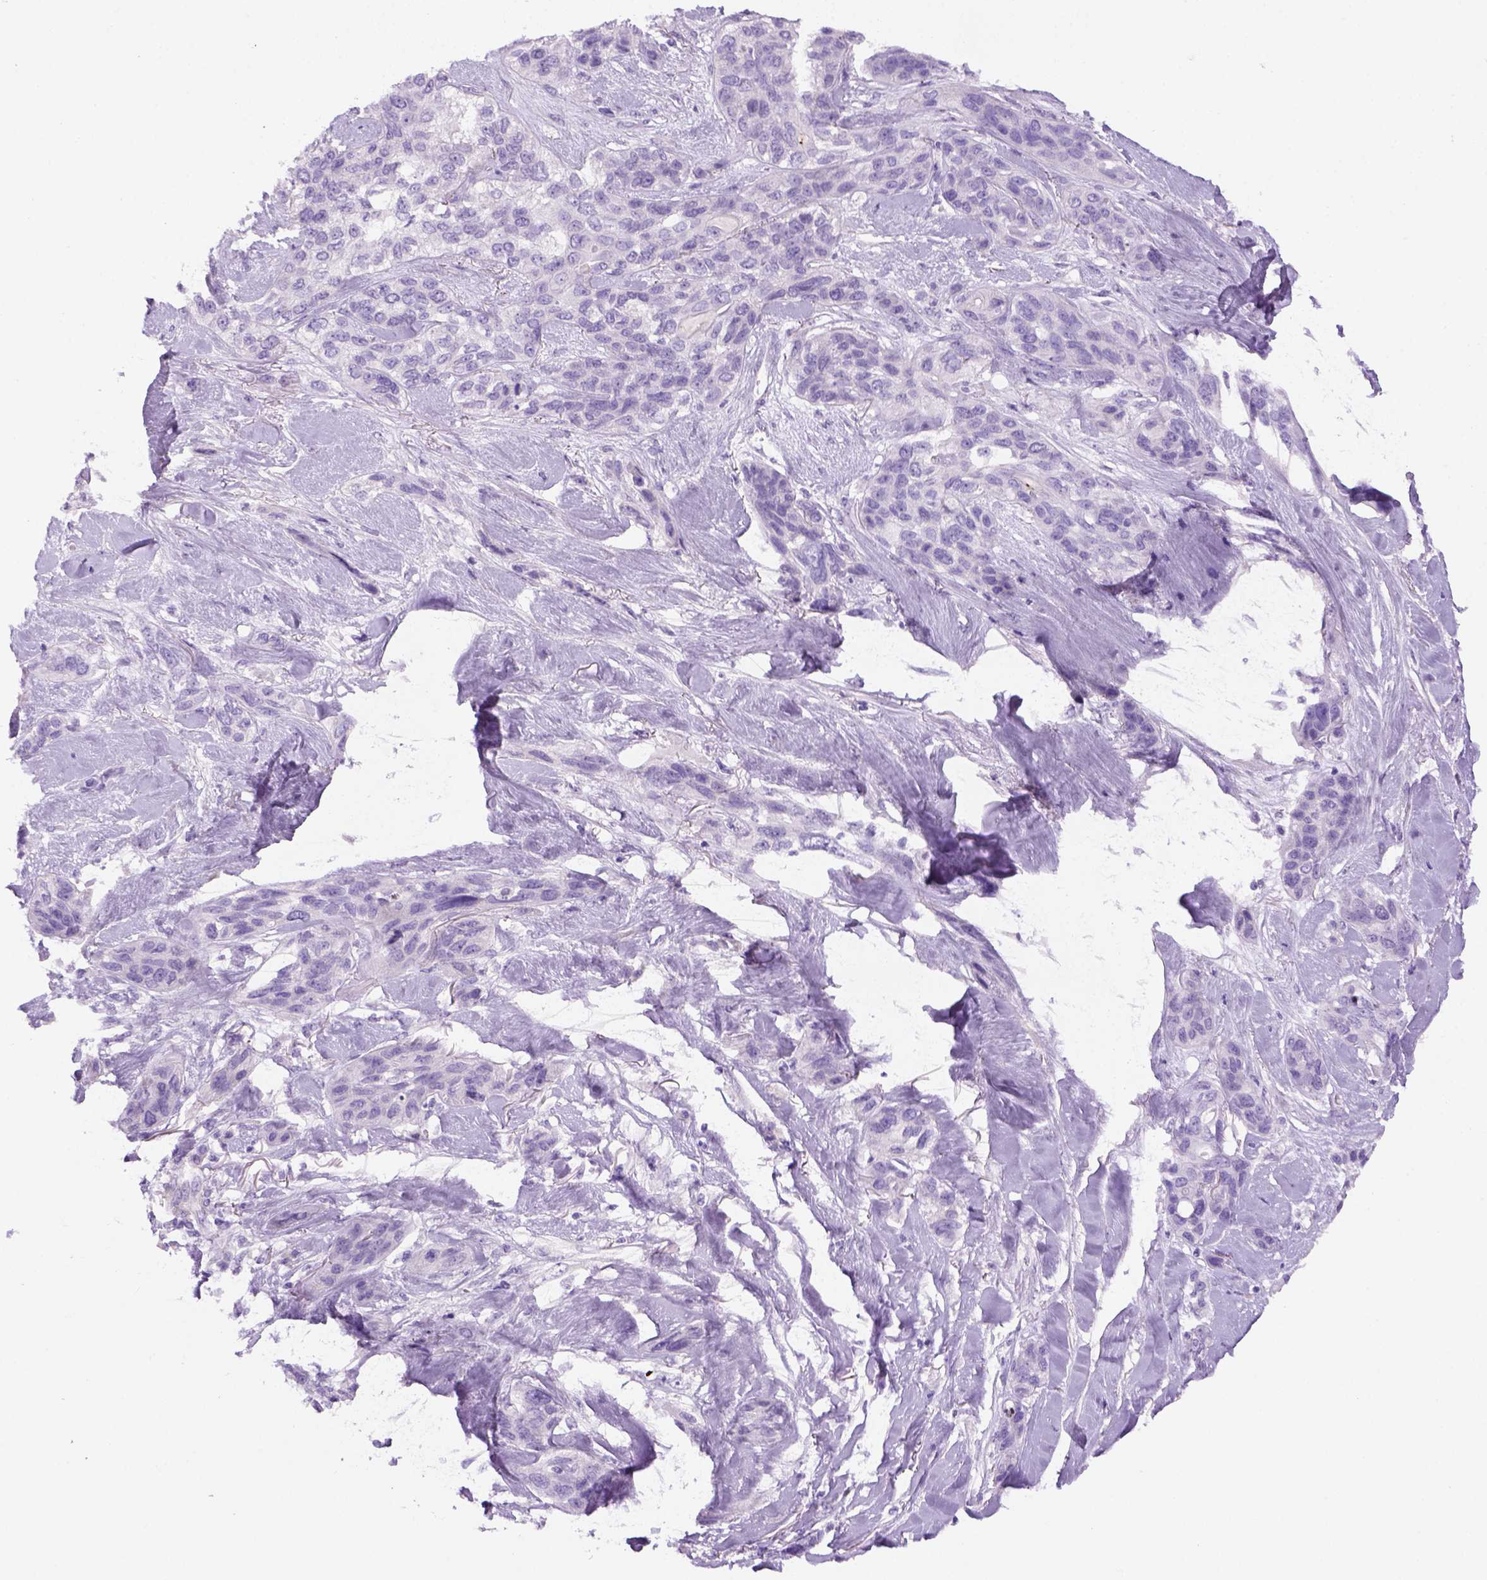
{"staining": {"intensity": "negative", "quantity": "none", "location": "none"}, "tissue": "lung cancer", "cell_type": "Tumor cells", "image_type": "cancer", "snomed": [{"axis": "morphology", "description": "Squamous cell carcinoma, NOS"}, {"axis": "topography", "description": "Lung"}], "caption": "Immunohistochemistry (IHC) image of human lung cancer (squamous cell carcinoma) stained for a protein (brown), which exhibits no positivity in tumor cells.", "gene": "DNAH11", "patient": {"sex": "female", "age": 70}}